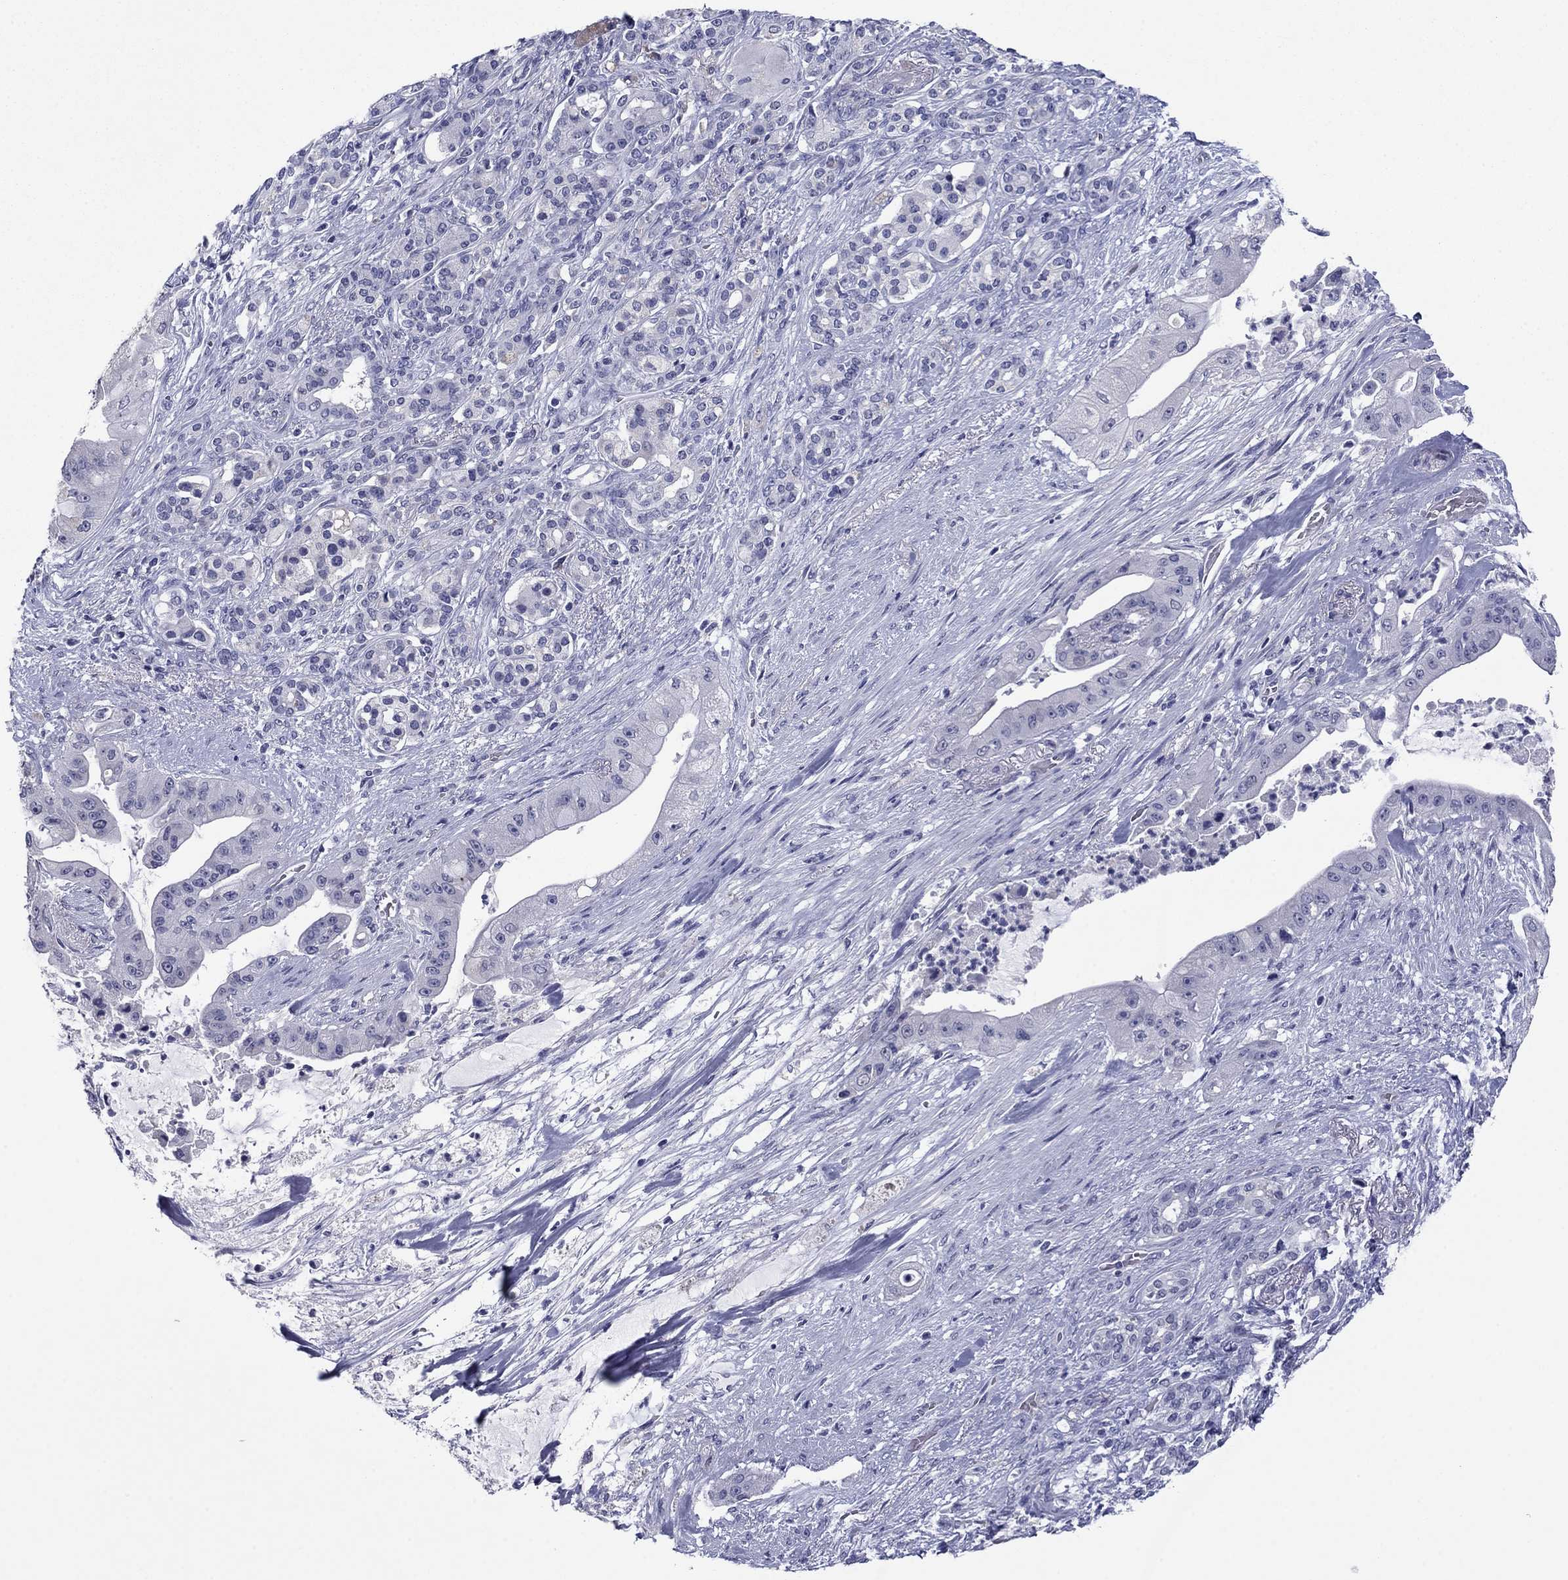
{"staining": {"intensity": "negative", "quantity": "none", "location": "none"}, "tissue": "pancreatic cancer", "cell_type": "Tumor cells", "image_type": "cancer", "snomed": [{"axis": "morphology", "description": "Normal tissue, NOS"}, {"axis": "morphology", "description": "Inflammation, NOS"}, {"axis": "morphology", "description": "Adenocarcinoma, NOS"}, {"axis": "topography", "description": "Pancreas"}], "caption": "Immunohistochemistry micrograph of human adenocarcinoma (pancreatic) stained for a protein (brown), which shows no positivity in tumor cells. (IHC, brightfield microscopy, high magnification).", "gene": "HAO1", "patient": {"sex": "male", "age": 57}}